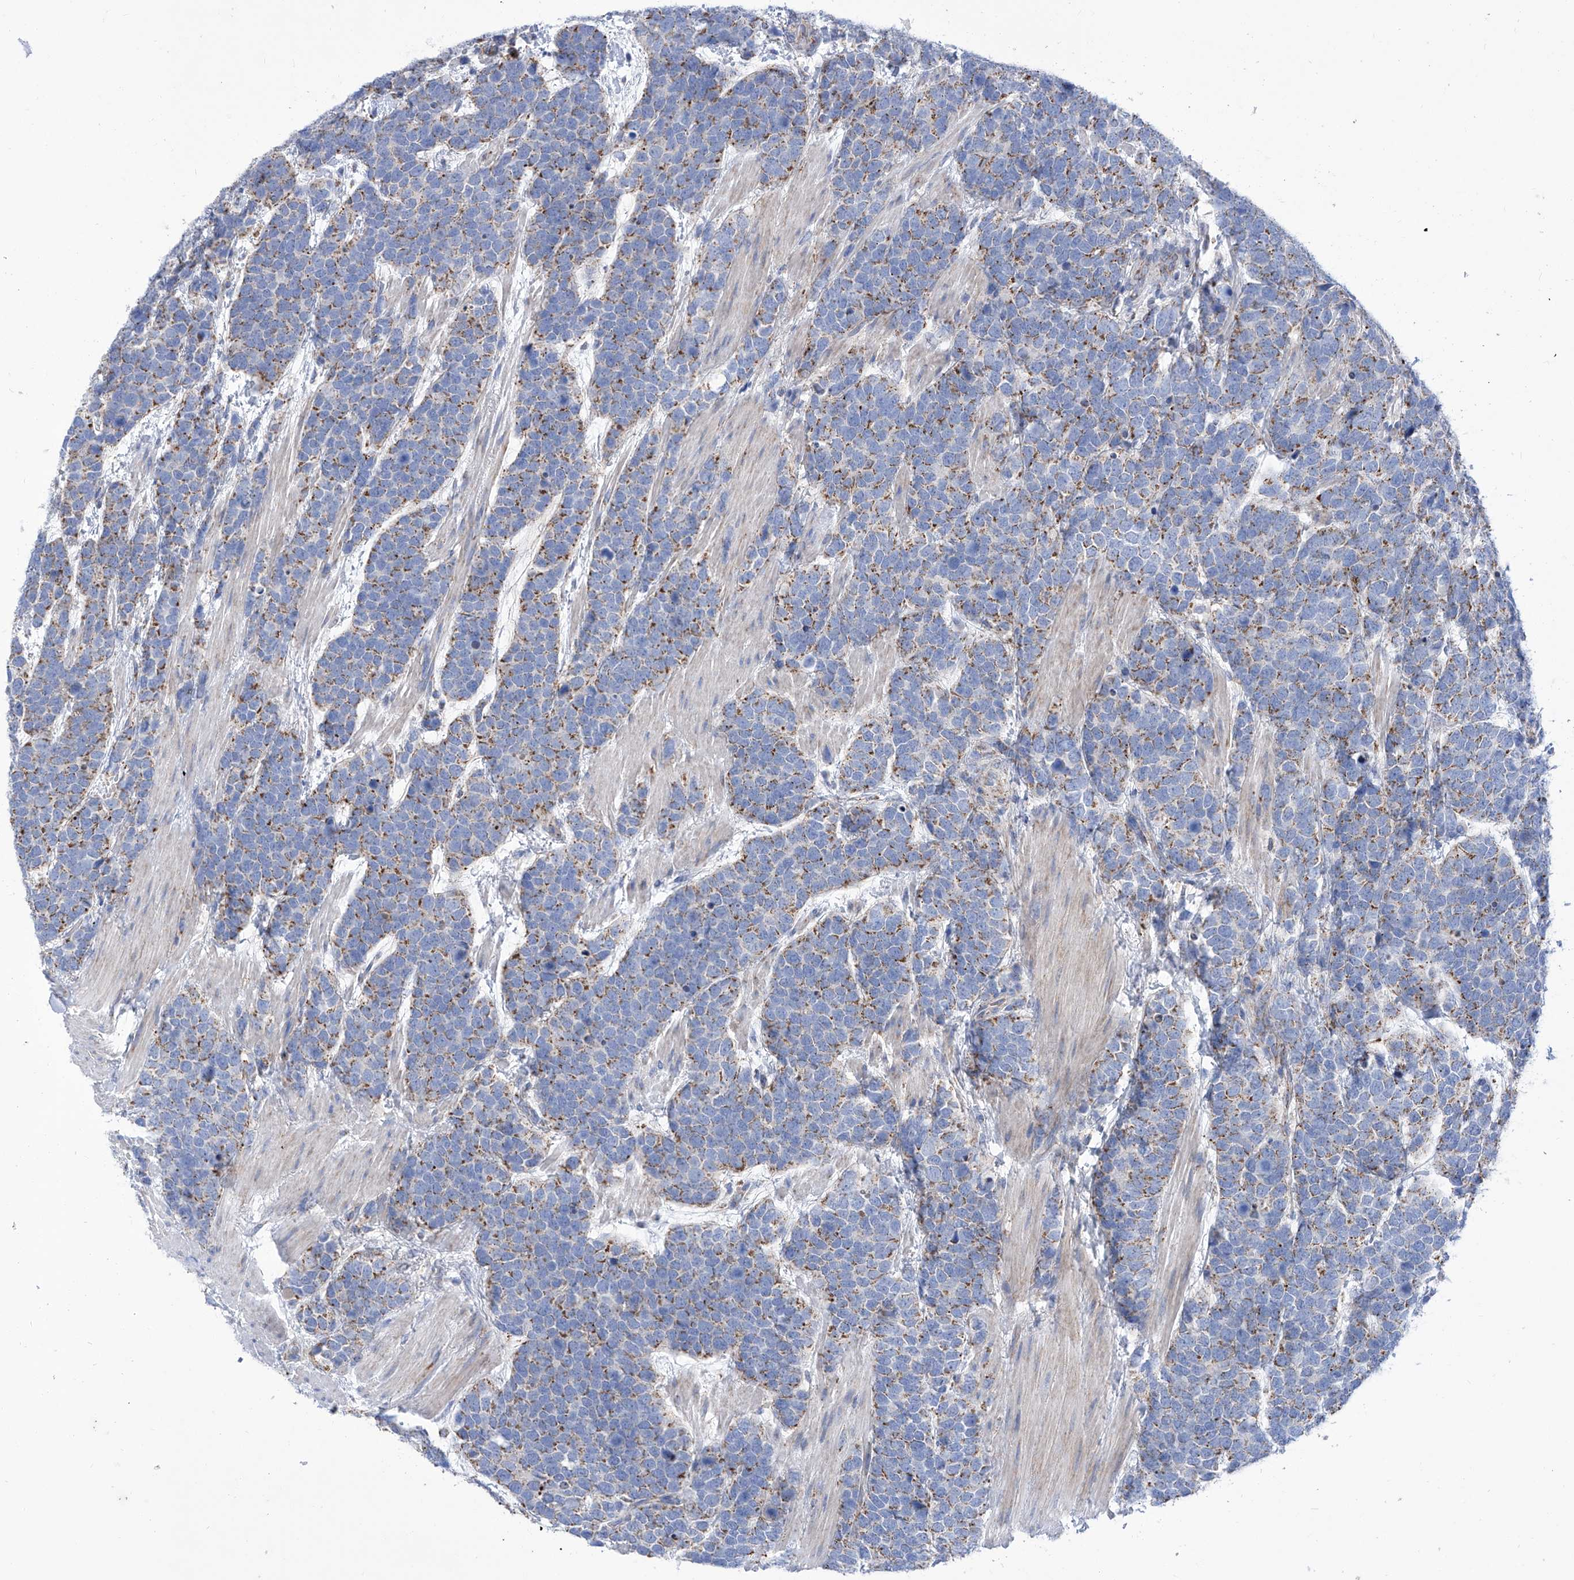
{"staining": {"intensity": "moderate", "quantity": "25%-75%", "location": "cytoplasmic/membranous"}, "tissue": "urothelial cancer", "cell_type": "Tumor cells", "image_type": "cancer", "snomed": [{"axis": "morphology", "description": "Urothelial carcinoma, High grade"}, {"axis": "topography", "description": "Urinary bladder"}], "caption": "Immunohistochemistry micrograph of human urothelial cancer stained for a protein (brown), which exhibits medium levels of moderate cytoplasmic/membranous expression in approximately 25%-75% of tumor cells.", "gene": "SRBD1", "patient": {"sex": "female", "age": 82}}